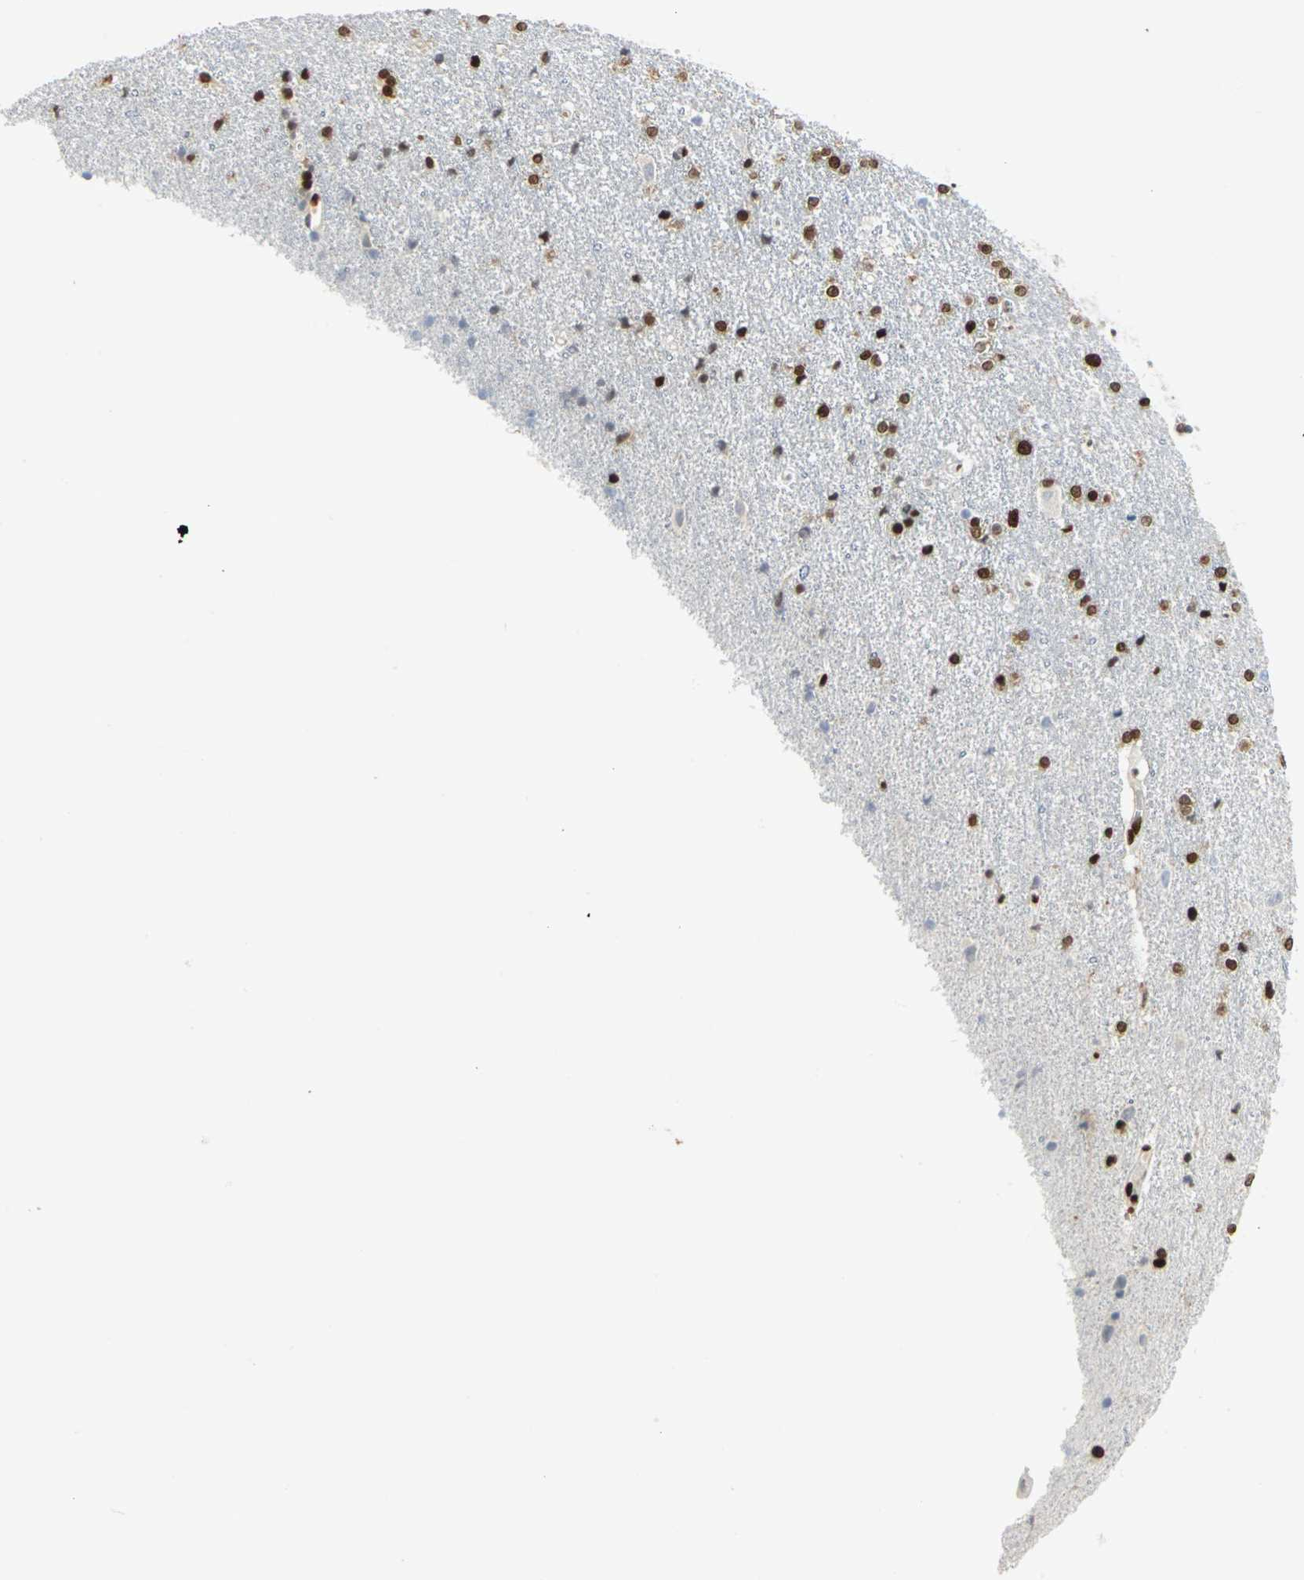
{"staining": {"intensity": "strong", "quantity": "25%-75%", "location": "nuclear"}, "tissue": "caudate", "cell_type": "Glial cells", "image_type": "normal", "snomed": [{"axis": "morphology", "description": "Normal tissue, NOS"}, {"axis": "topography", "description": "Lateral ventricle wall"}], "caption": "Protein expression analysis of unremarkable caudate exhibits strong nuclear expression in approximately 25%-75% of glial cells. The protein is stained brown, and the nuclei are stained in blue (DAB (3,3'-diaminobenzidine) IHC with brightfield microscopy, high magnification).", "gene": "HMGB1", "patient": {"sex": "female", "age": 54}}